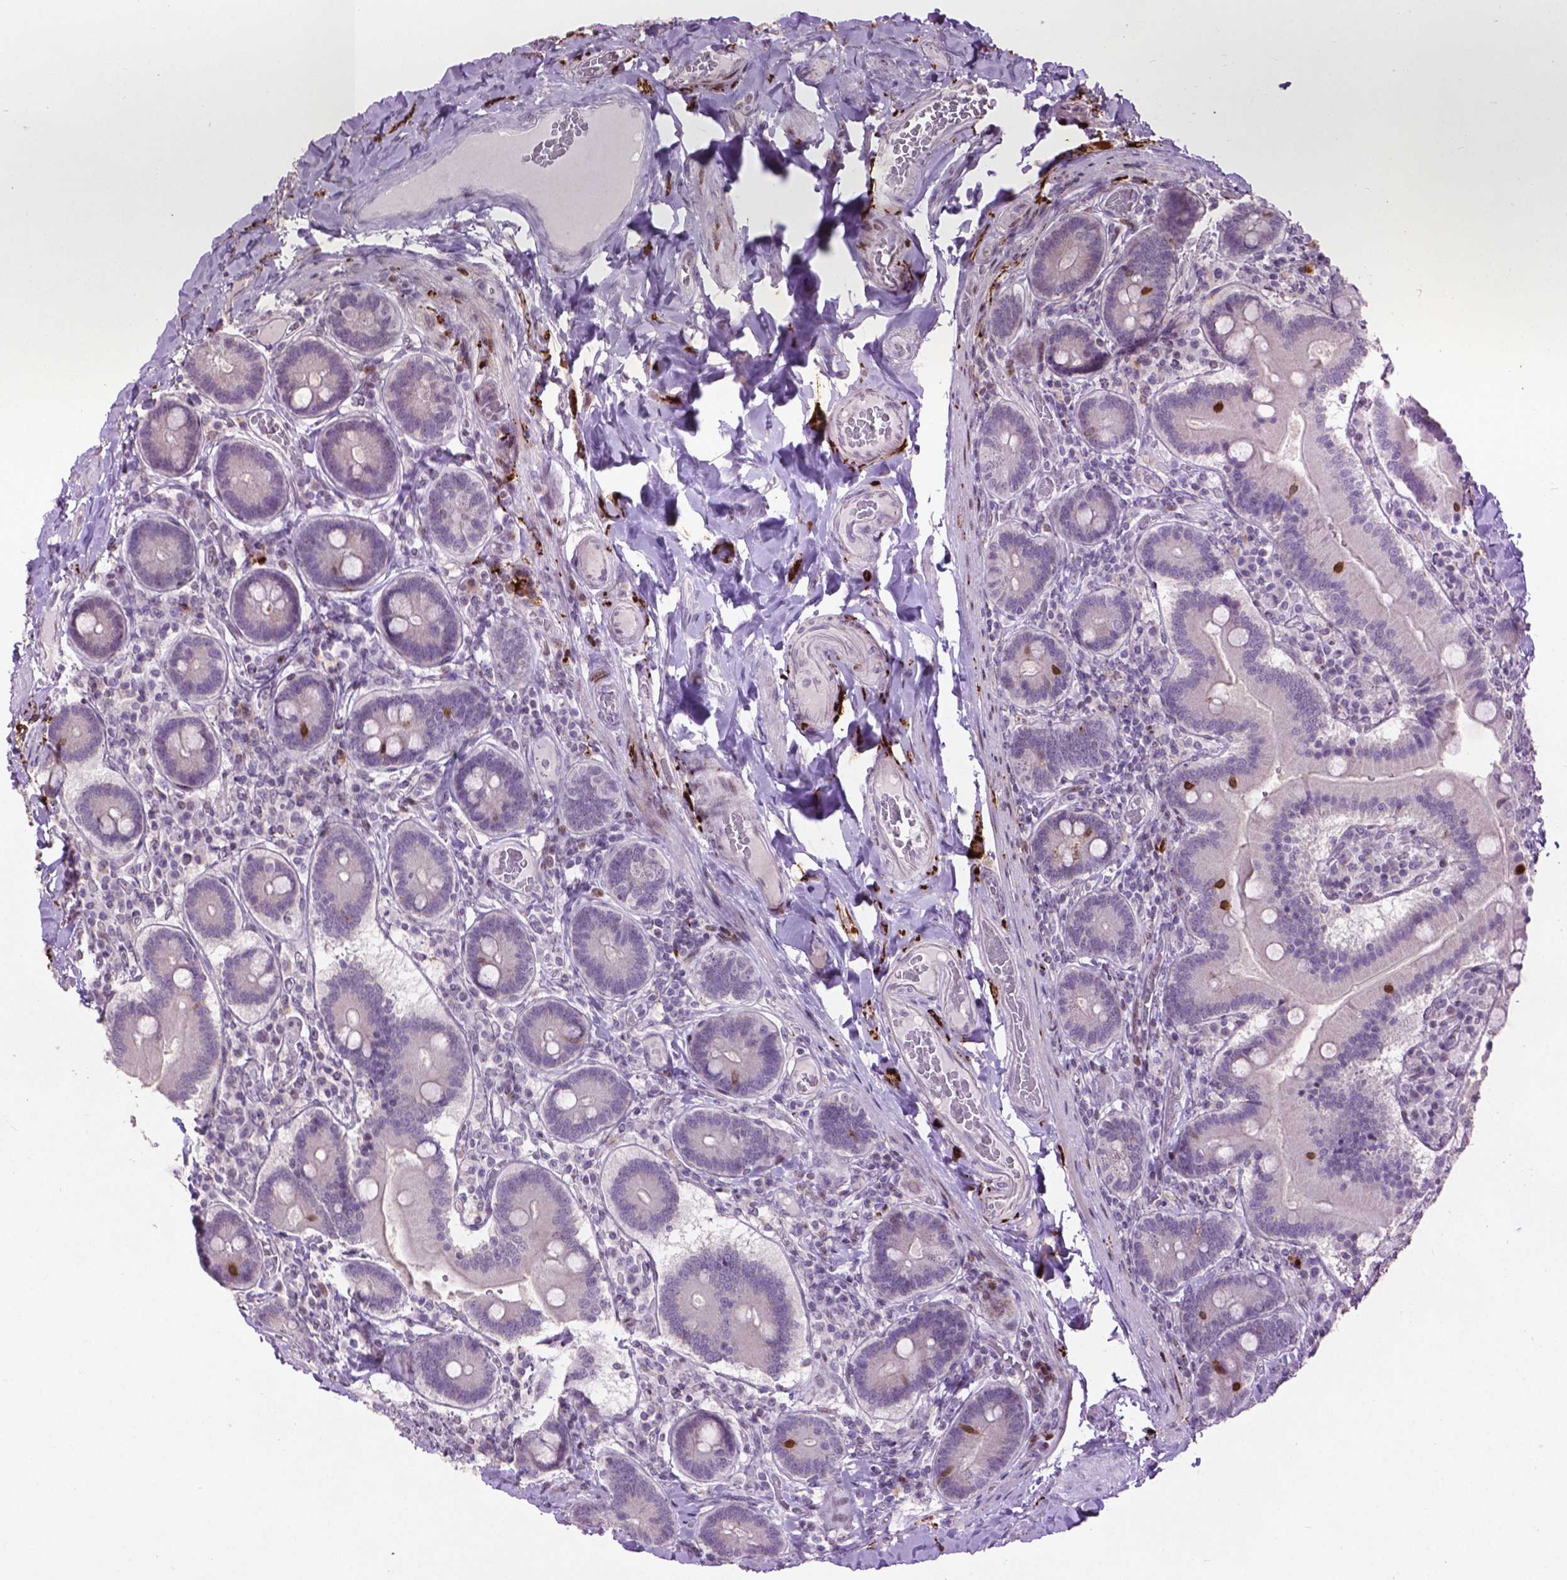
{"staining": {"intensity": "strong", "quantity": "<25%", "location": "nuclear"}, "tissue": "duodenum", "cell_type": "Glandular cells", "image_type": "normal", "snomed": [{"axis": "morphology", "description": "Normal tissue, NOS"}, {"axis": "topography", "description": "Duodenum"}], "caption": "A micrograph of human duodenum stained for a protein exhibits strong nuclear brown staining in glandular cells.", "gene": "TH", "patient": {"sex": "female", "age": 62}}